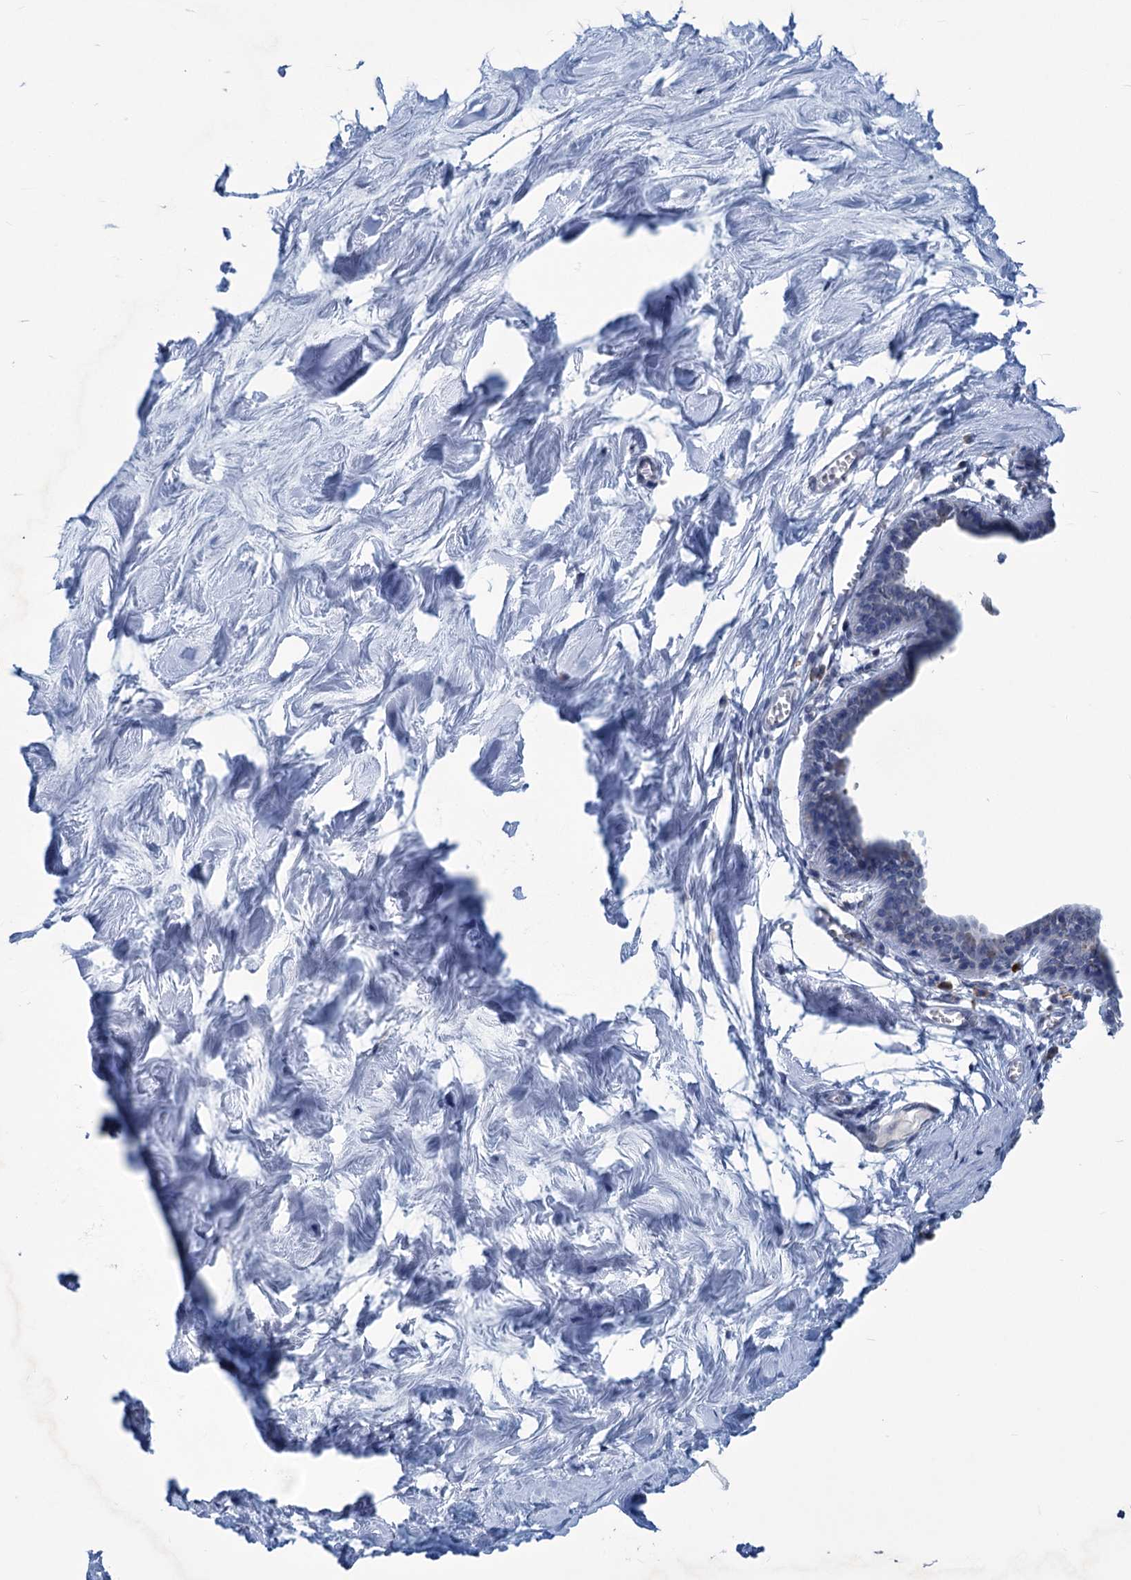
{"staining": {"intensity": "negative", "quantity": "none", "location": "none"}, "tissue": "breast", "cell_type": "Adipocytes", "image_type": "normal", "snomed": [{"axis": "morphology", "description": "Normal tissue, NOS"}, {"axis": "topography", "description": "Breast"}], "caption": "Immunohistochemical staining of benign human breast demonstrates no significant expression in adipocytes. The staining was performed using DAB (3,3'-diaminobenzidine) to visualize the protein expression in brown, while the nuclei were stained in blue with hematoxylin (Magnification: 20x).", "gene": "NEU3", "patient": {"sex": "female", "age": 27}}